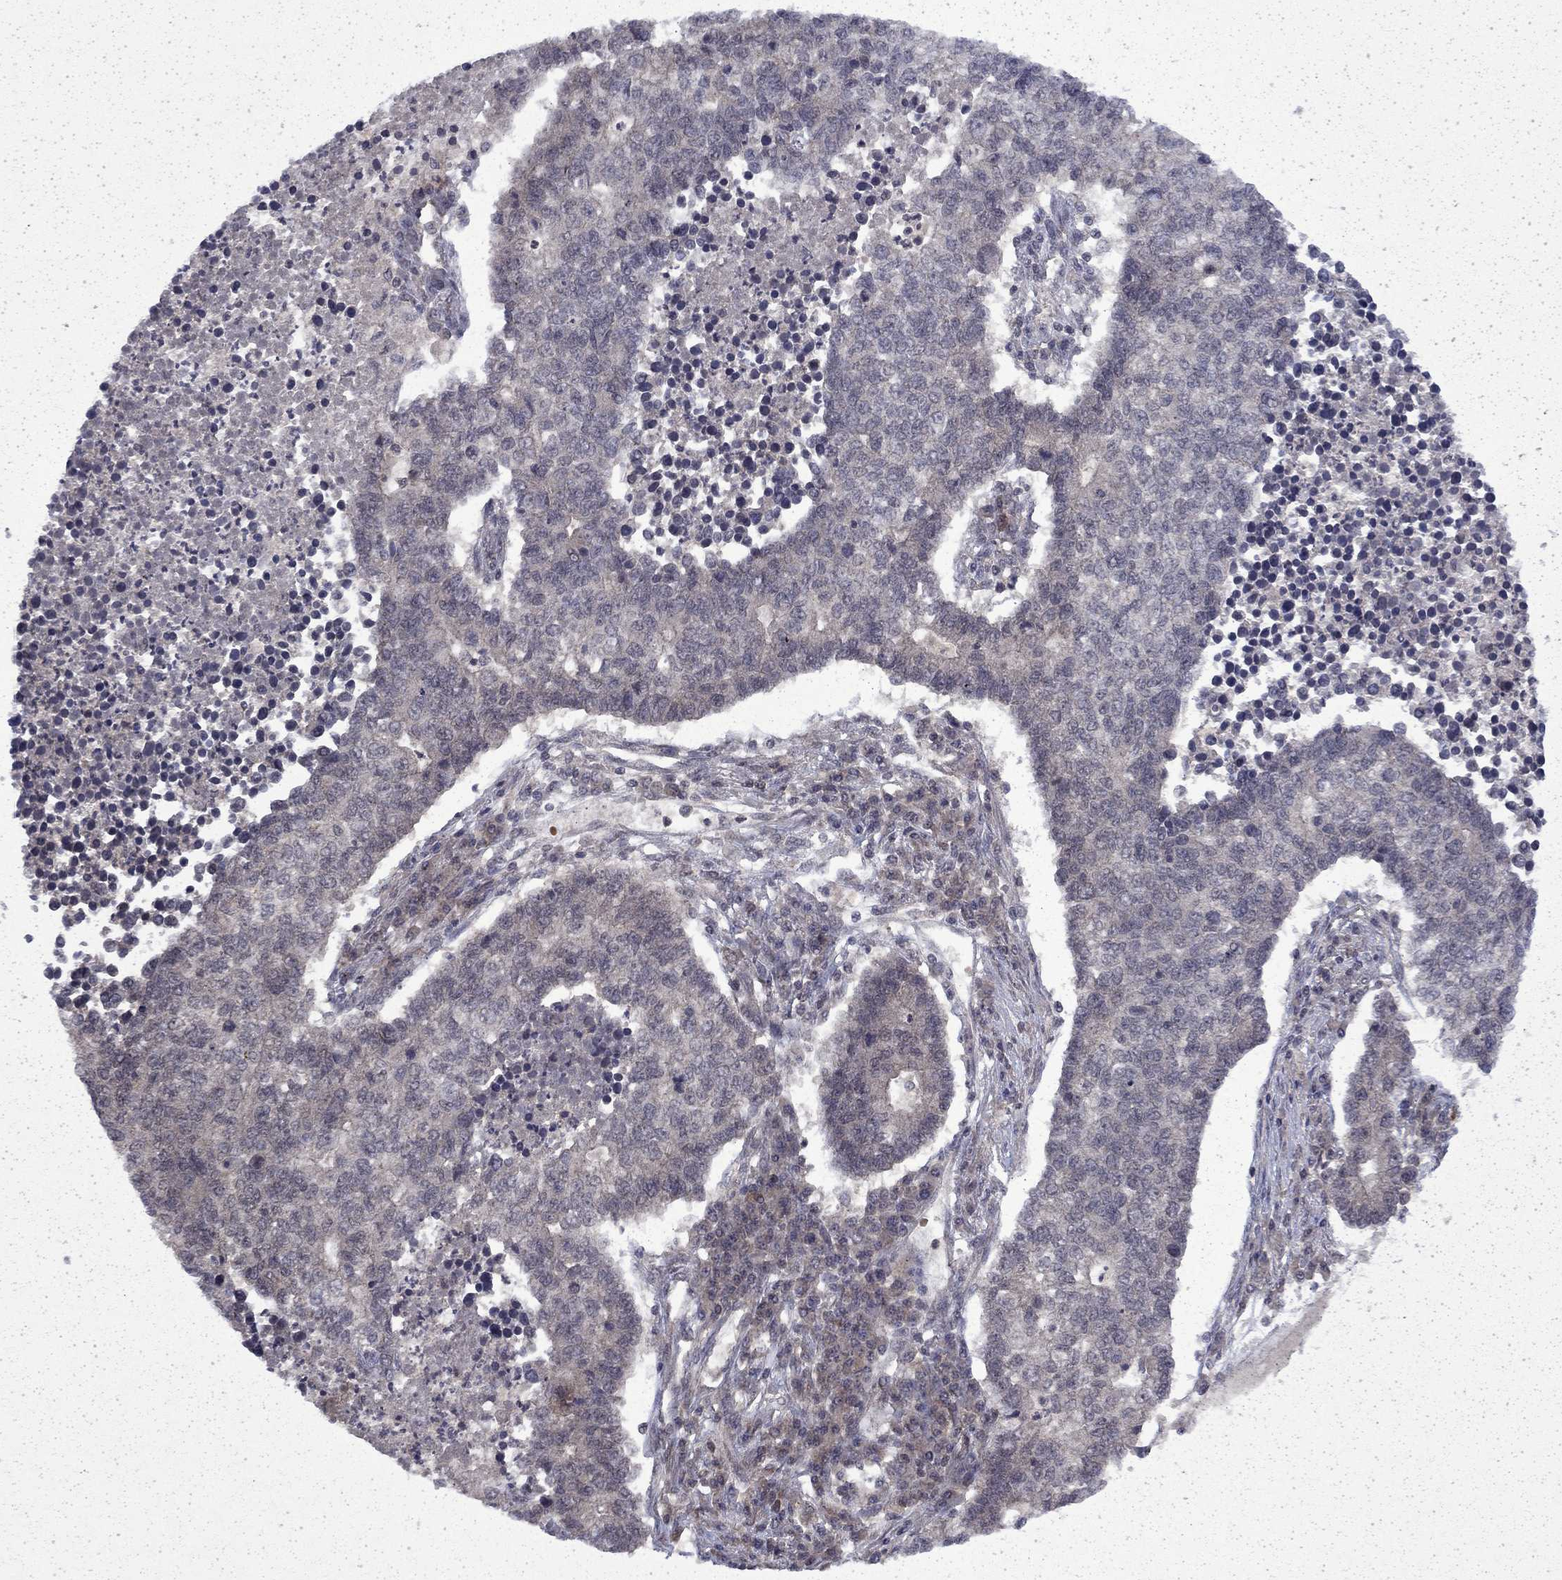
{"staining": {"intensity": "negative", "quantity": "none", "location": "none"}, "tissue": "lung cancer", "cell_type": "Tumor cells", "image_type": "cancer", "snomed": [{"axis": "morphology", "description": "Adenocarcinoma, NOS"}, {"axis": "topography", "description": "Lung"}], "caption": "Immunohistochemical staining of lung adenocarcinoma exhibits no significant positivity in tumor cells. (DAB IHC with hematoxylin counter stain).", "gene": "CHAT", "patient": {"sex": "male", "age": 57}}